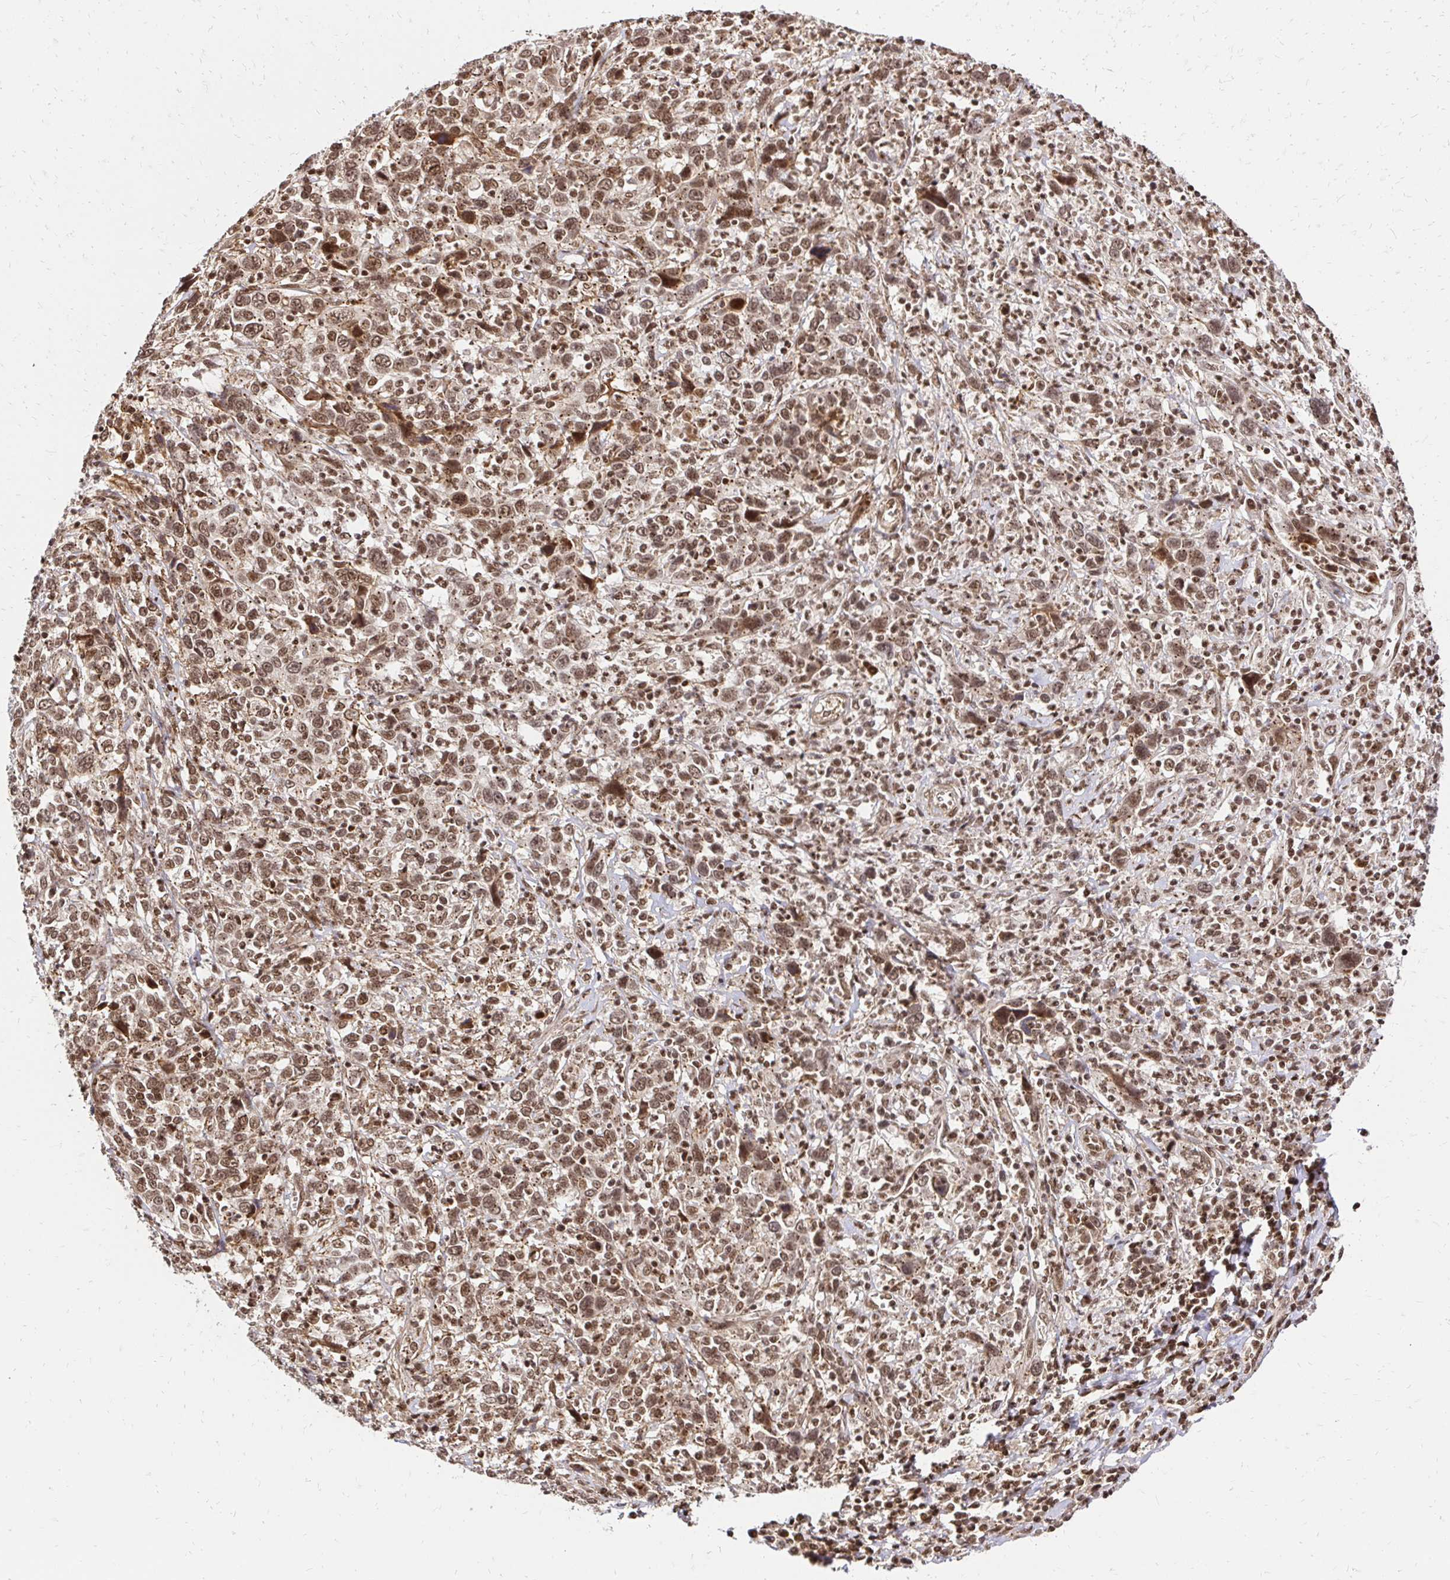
{"staining": {"intensity": "moderate", "quantity": ">75%", "location": "nuclear"}, "tissue": "cervical cancer", "cell_type": "Tumor cells", "image_type": "cancer", "snomed": [{"axis": "morphology", "description": "Squamous cell carcinoma, NOS"}, {"axis": "topography", "description": "Cervix"}], "caption": "Immunohistochemical staining of cervical cancer exhibits medium levels of moderate nuclear protein expression in about >75% of tumor cells.", "gene": "GLYR1", "patient": {"sex": "female", "age": 46}}